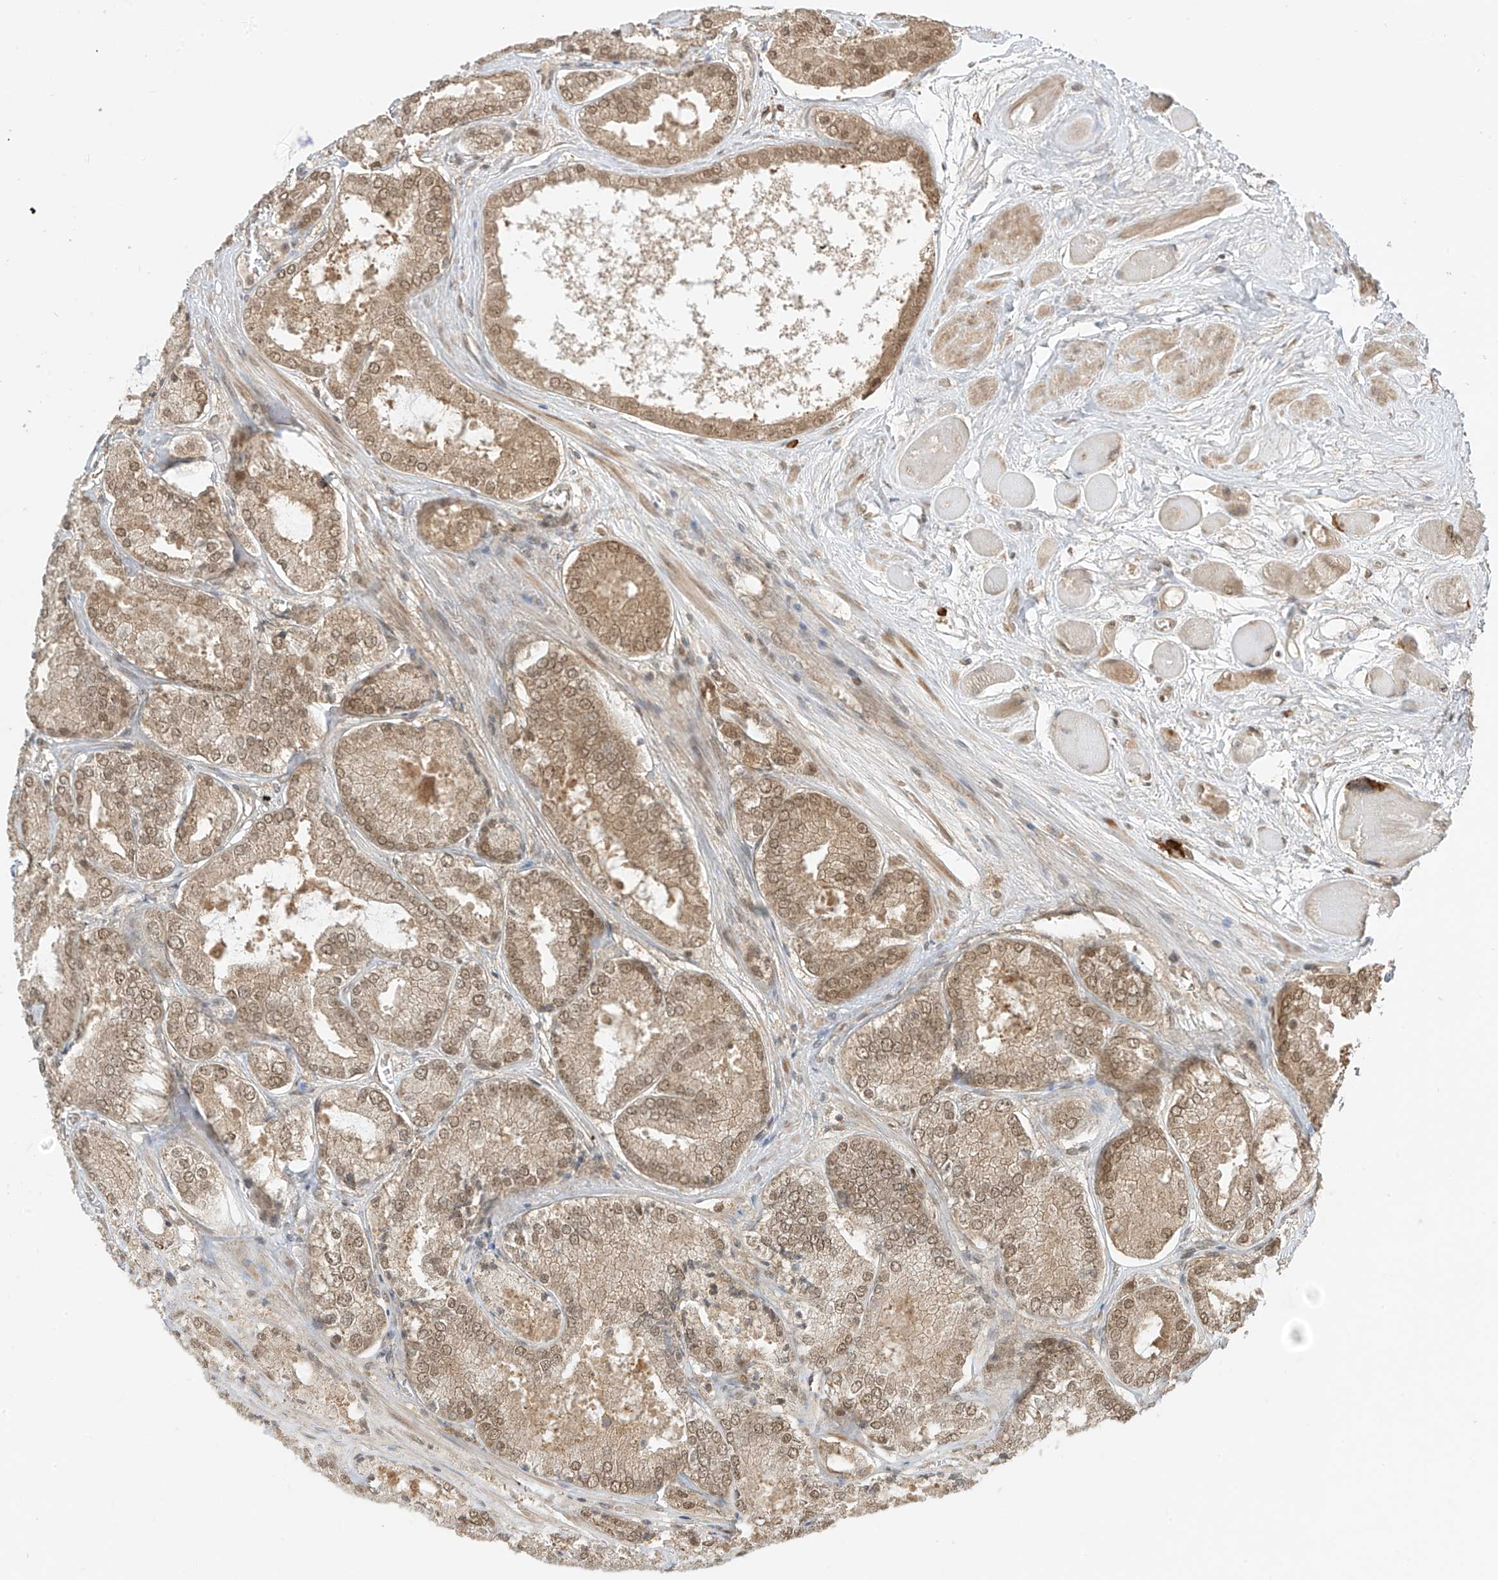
{"staining": {"intensity": "moderate", "quantity": ">75%", "location": "cytoplasmic/membranous,nuclear"}, "tissue": "prostate cancer", "cell_type": "Tumor cells", "image_type": "cancer", "snomed": [{"axis": "morphology", "description": "Adenocarcinoma, Low grade"}, {"axis": "topography", "description": "Prostate"}], "caption": "A medium amount of moderate cytoplasmic/membranous and nuclear expression is identified in about >75% of tumor cells in low-grade adenocarcinoma (prostate) tissue.", "gene": "LCOR", "patient": {"sex": "male", "age": 67}}